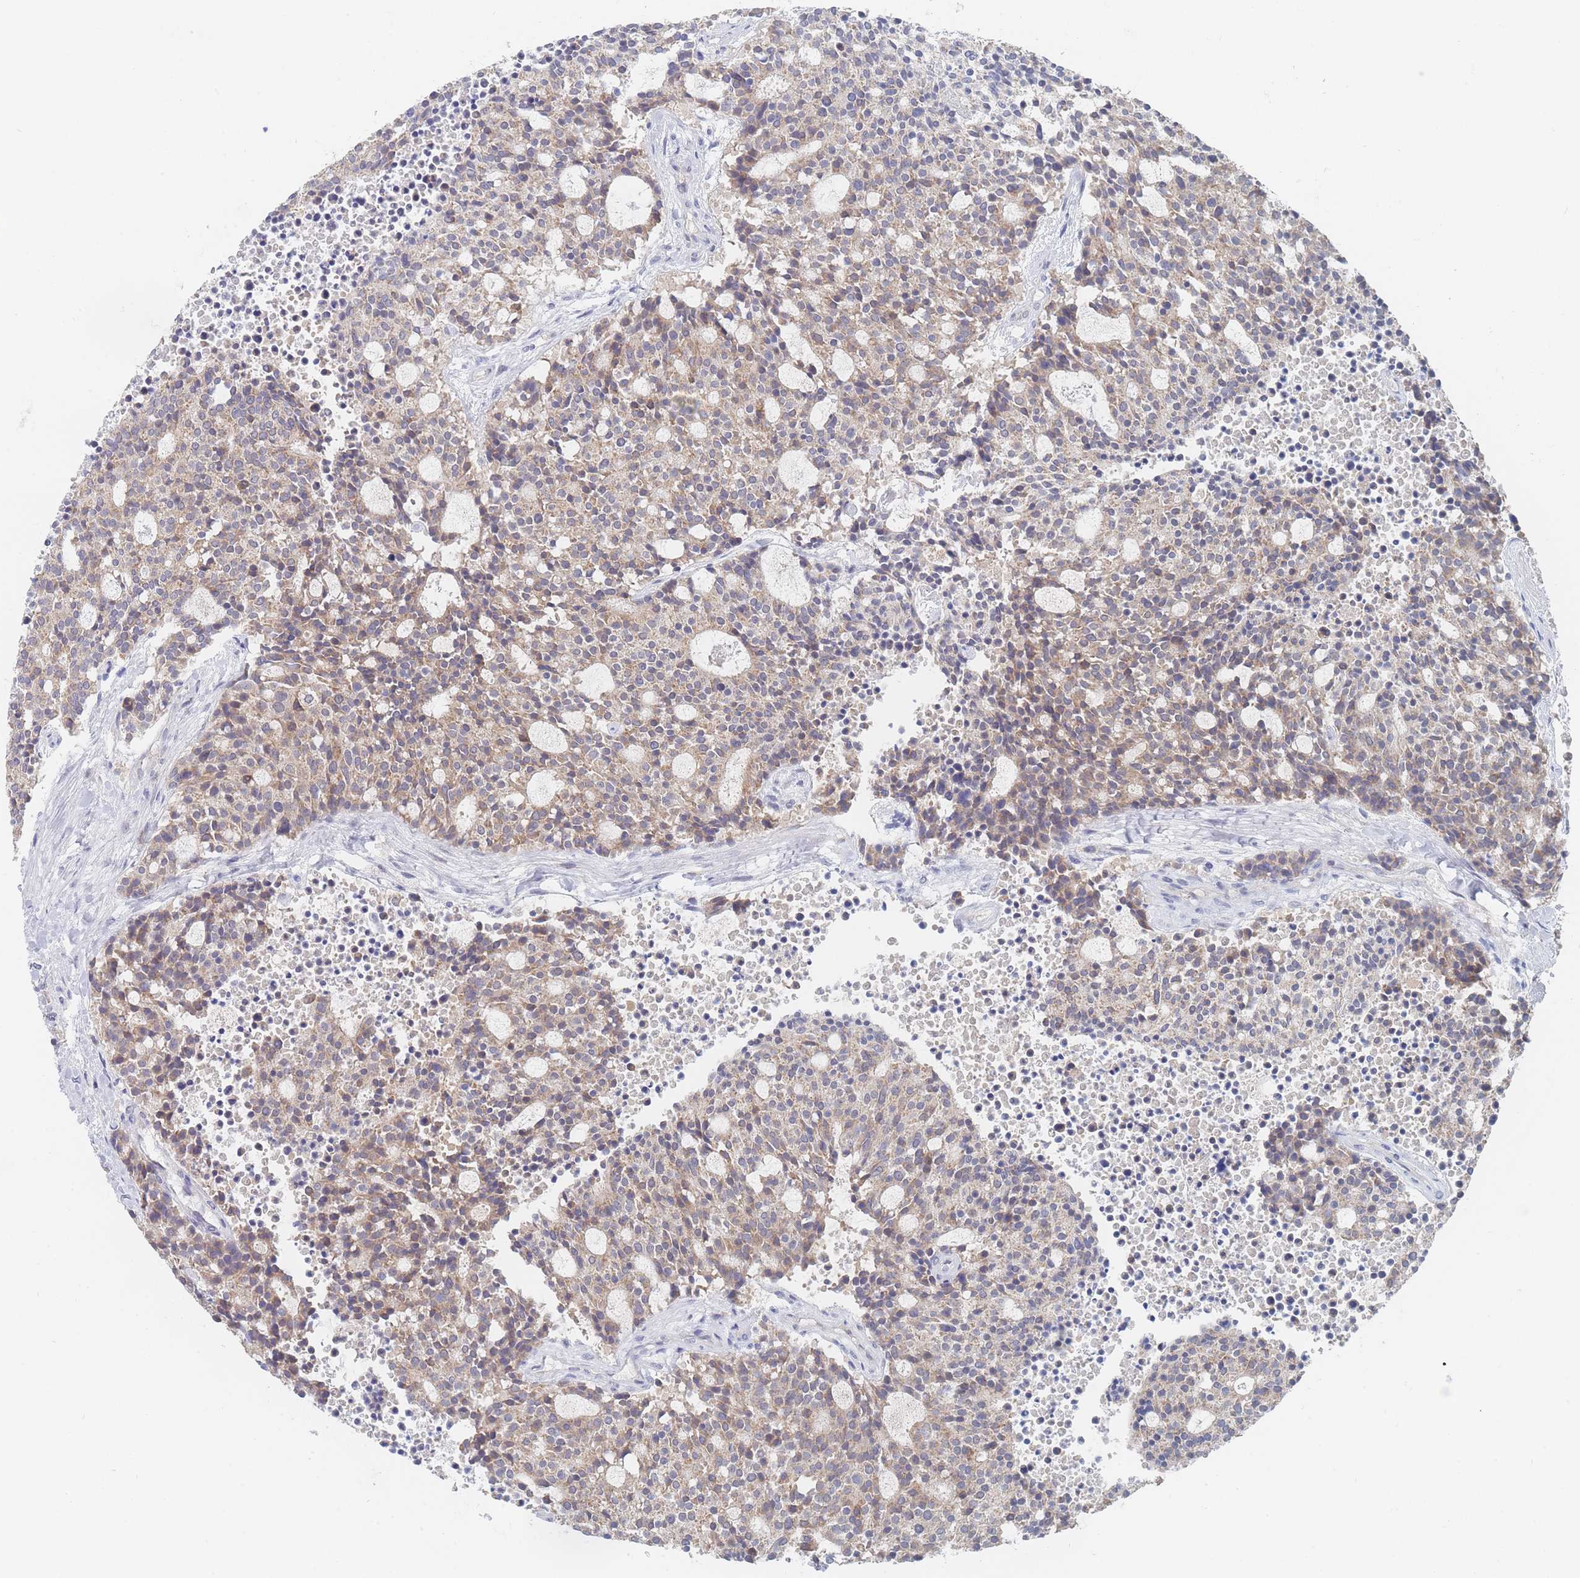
{"staining": {"intensity": "weak", "quantity": ">75%", "location": "cytoplasmic/membranous"}, "tissue": "carcinoid", "cell_type": "Tumor cells", "image_type": "cancer", "snomed": [{"axis": "morphology", "description": "Carcinoid, malignant, NOS"}, {"axis": "topography", "description": "Pancreas"}], "caption": "Brown immunohistochemical staining in human carcinoid demonstrates weak cytoplasmic/membranous positivity in about >75% of tumor cells.", "gene": "PPP6C", "patient": {"sex": "female", "age": 54}}